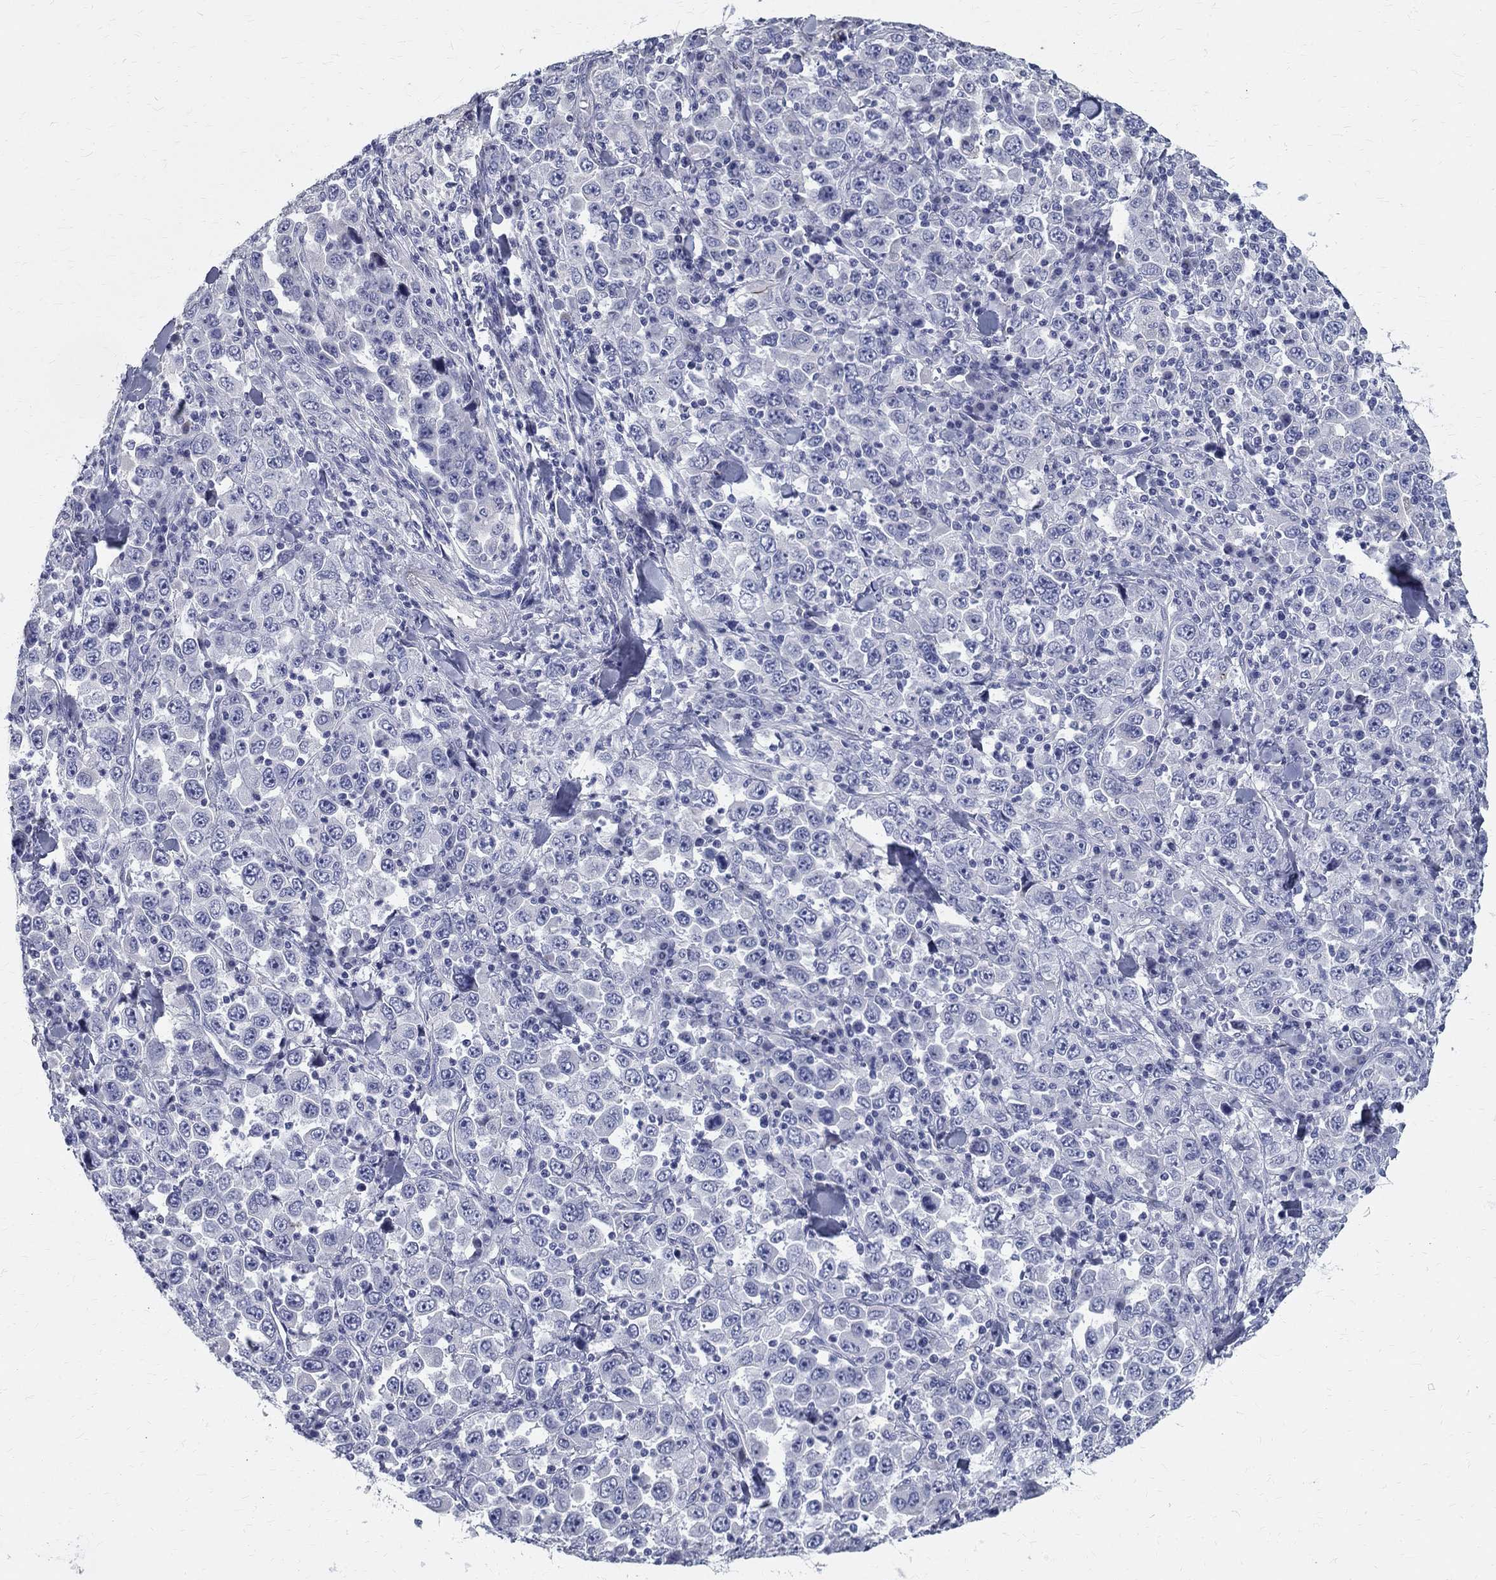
{"staining": {"intensity": "negative", "quantity": "none", "location": "none"}, "tissue": "stomach cancer", "cell_type": "Tumor cells", "image_type": "cancer", "snomed": [{"axis": "morphology", "description": "Normal tissue, NOS"}, {"axis": "morphology", "description": "Adenocarcinoma, NOS"}, {"axis": "topography", "description": "Stomach, upper"}, {"axis": "topography", "description": "Stomach"}], "caption": "Tumor cells show no significant positivity in adenocarcinoma (stomach).", "gene": "TGM4", "patient": {"sex": "male", "age": 59}}